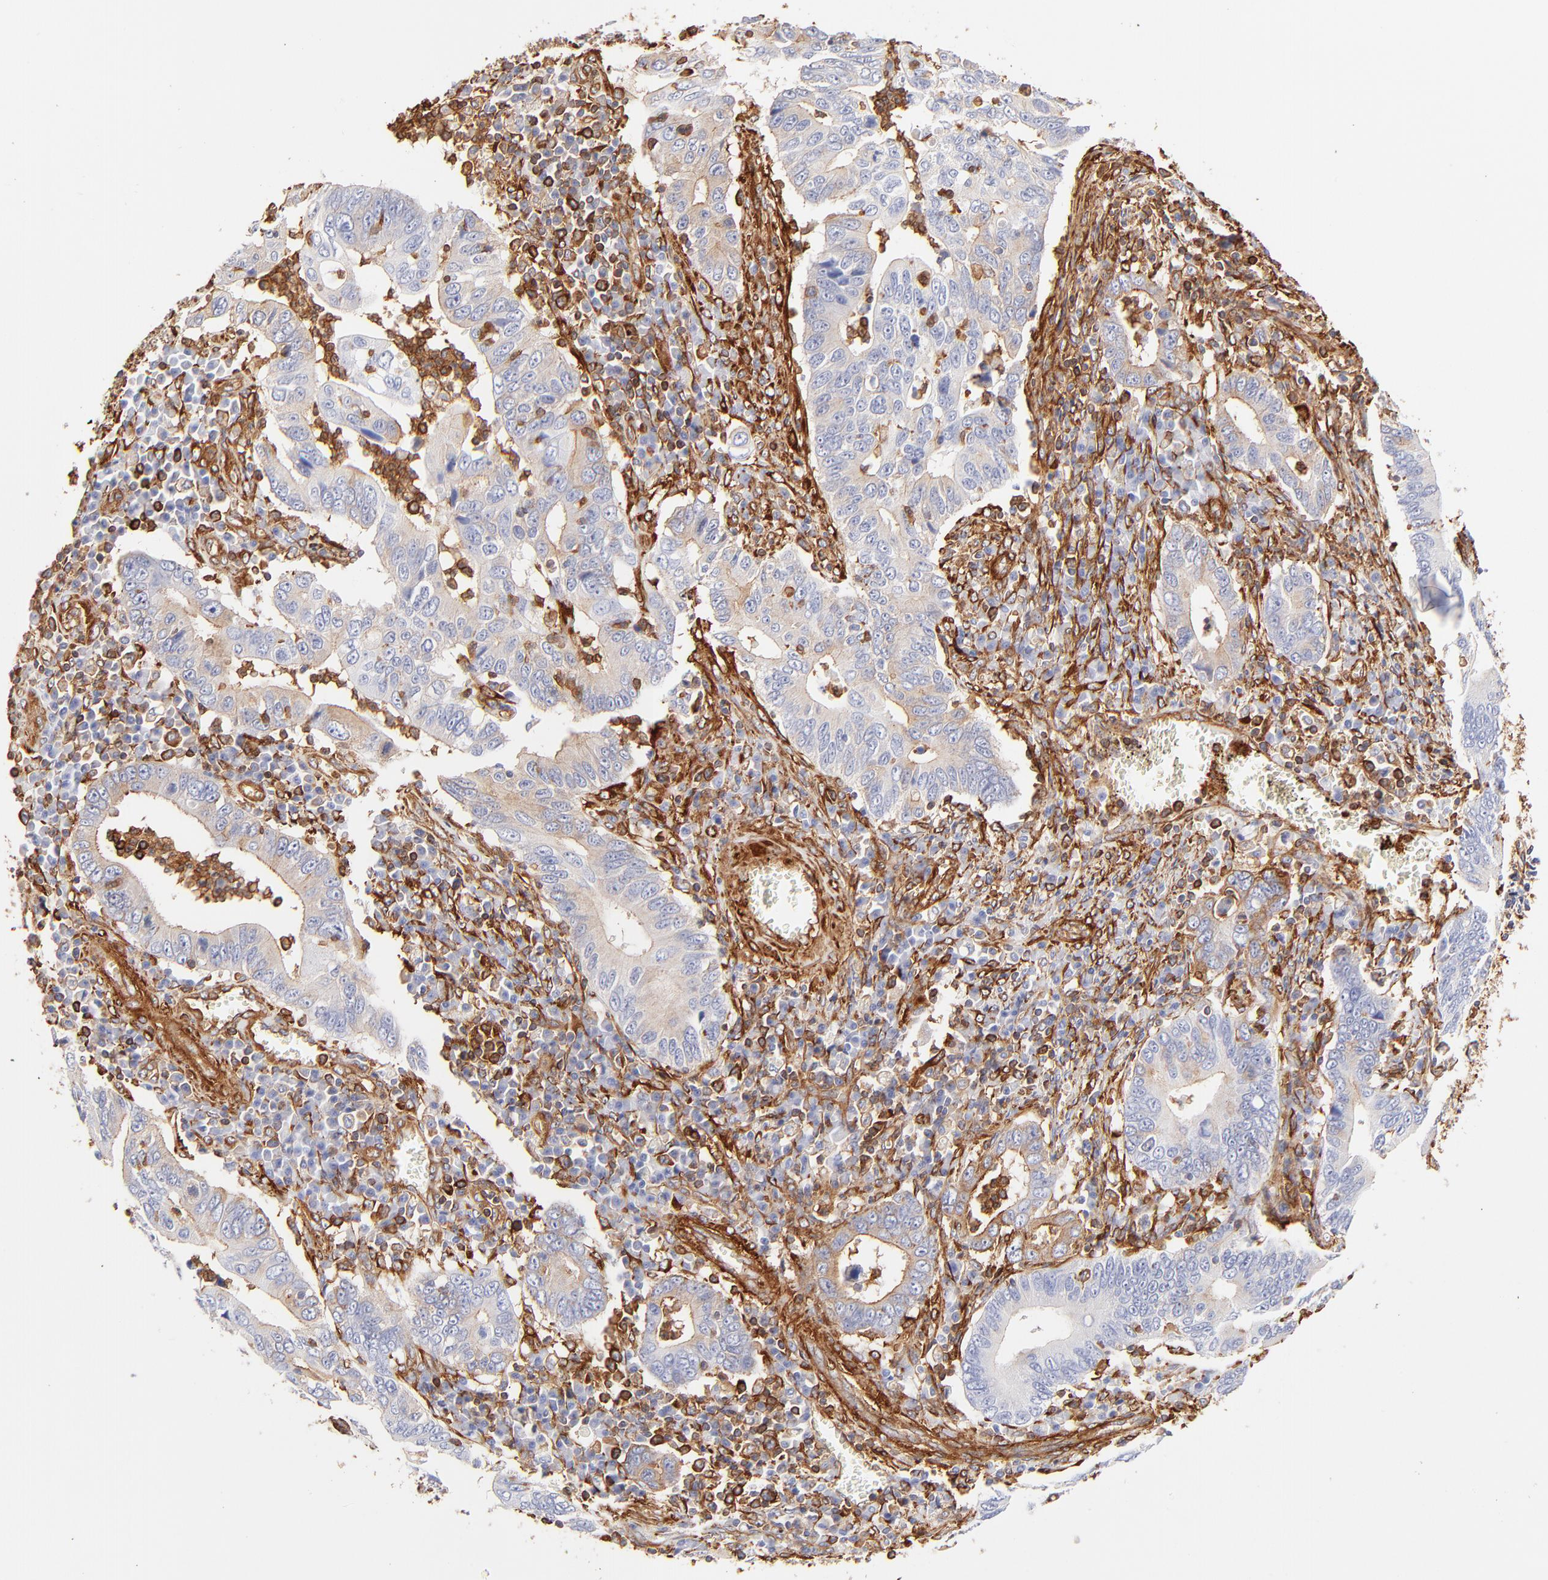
{"staining": {"intensity": "moderate", "quantity": "<25%", "location": "cytoplasmic/membranous"}, "tissue": "stomach cancer", "cell_type": "Tumor cells", "image_type": "cancer", "snomed": [{"axis": "morphology", "description": "Adenocarcinoma, NOS"}, {"axis": "topography", "description": "Stomach, upper"}], "caption": "Protein expression analysis of human stomach adenocarcinoma reveals moderate cytoplasmic/membranous expression in approximately <25% of tumor cells. (DAB IHC, brown staining for protein, blue staining for nuclei).", "gene": "FLNA", "patient": {"sex": "male", "age": 63}}